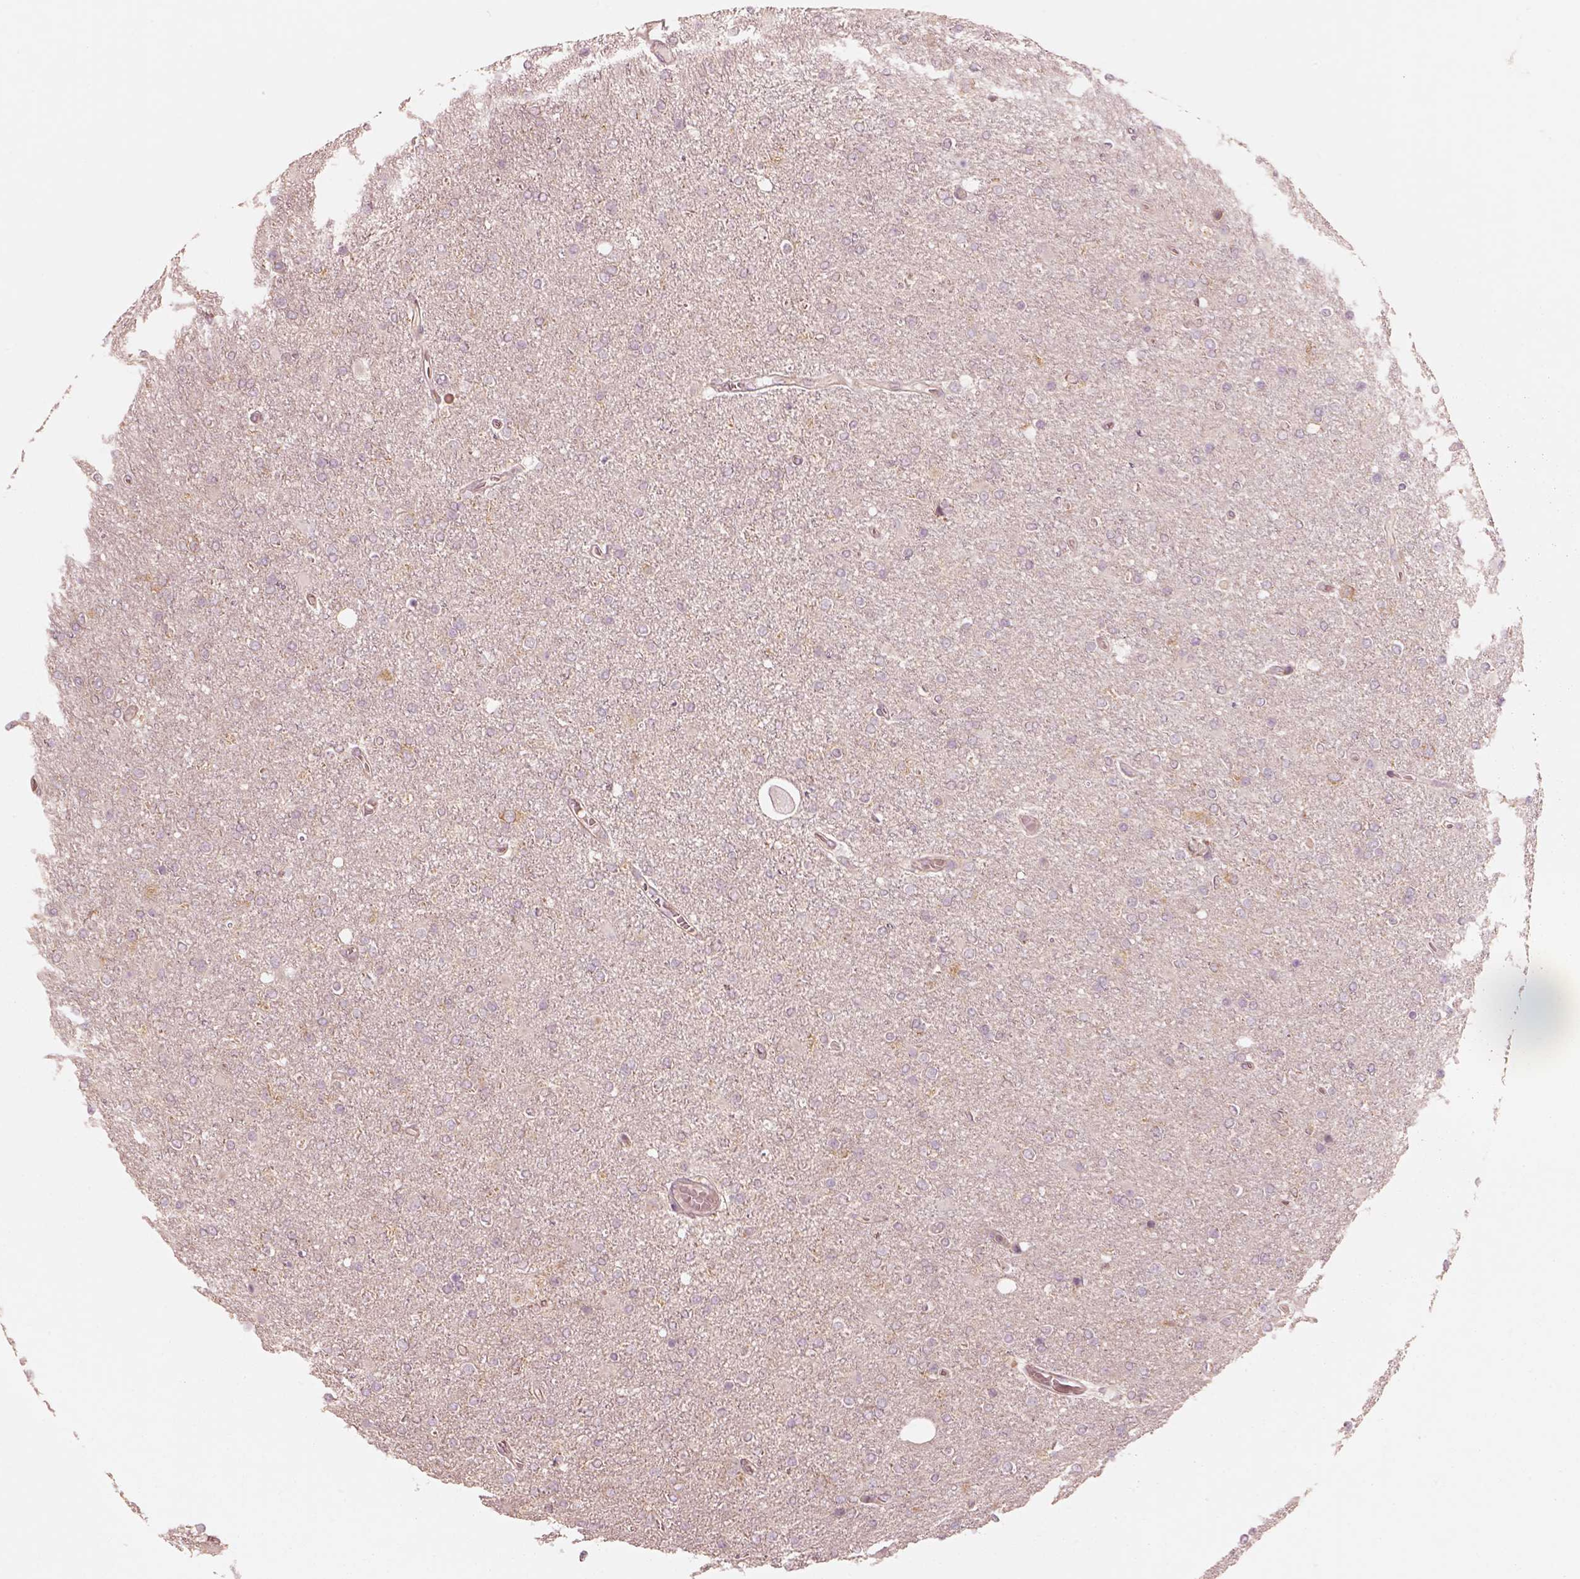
{"staining": {"intensity": "weak", "quantity": ">75%", "location": "cytoplasmic/membranous"}, "tissue": "glioma", "cell_type": "Tumor cells", "image_type": "cancer", "snomed": [{"axis": "morphology", "description": "Glioma, malignant, High grade"}, {"axis": "topography", "description": "Cerebral cortex"}], "caption": "Malignant glioma (high-grade) tissue demonstrates weak cytoplasmic/membranous positivity in about >75% of tumor cells", "gene": "CNOT2", "patient": {"sex": "male", "age": 70}}